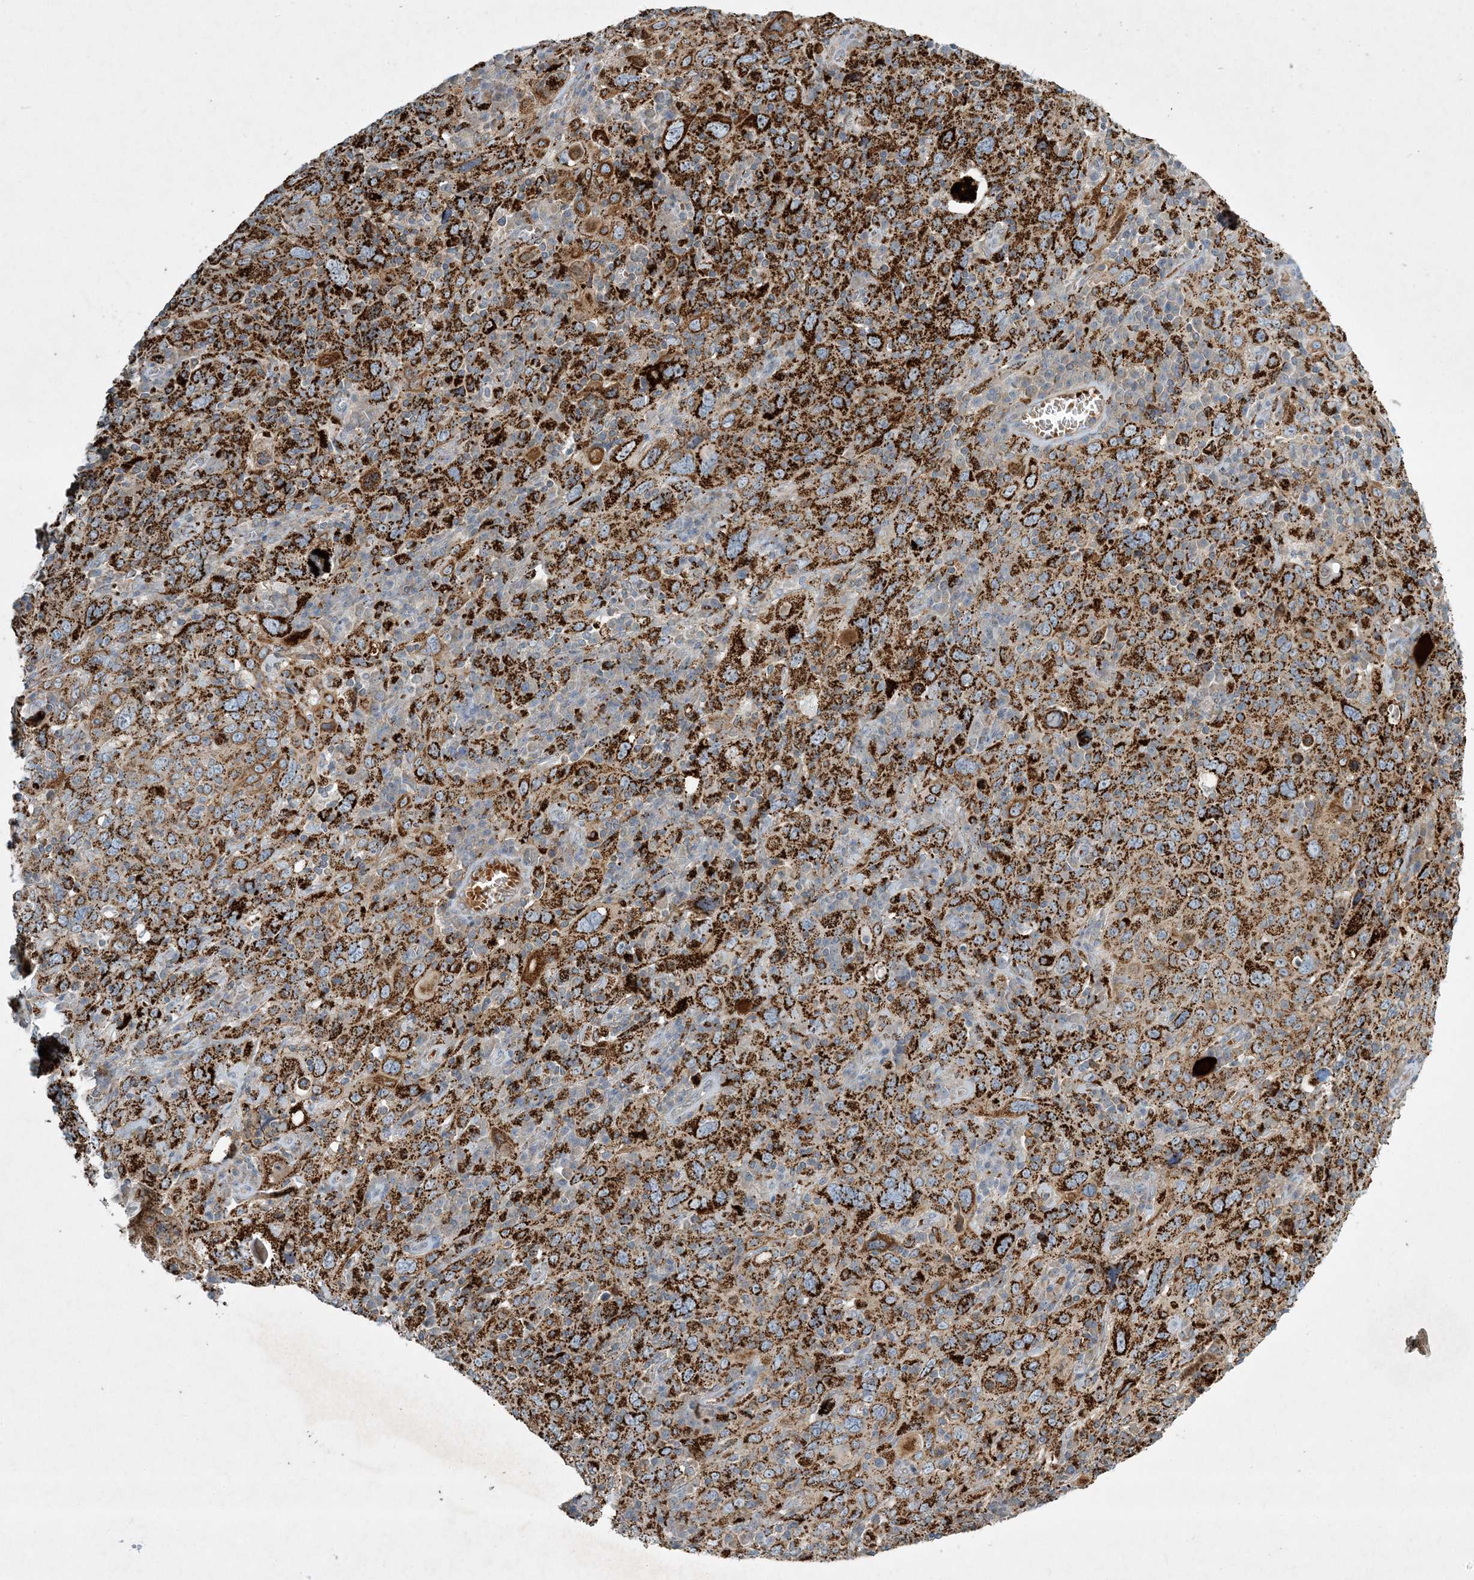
{"staining": {"intensity": "strong", "quantity": ">75%", "location": "cytoplasmic/membranous"}, "tissue": "cervical cancer", "cell_type": "Tumor cells", "image_type": "cancer", "snomed": [{"axis": "morphology", "description": "Squamous cell carcinoma, NOS"}, {"axis": "topography", "description": "Cervix"}], "caption": "DAB immunohistochemical staining of human cervical squamous cell carcinoma shows strong cytoplasmic/membranous protein expression in about >75% of tumor cells.", "gene": "LTN1", "patient": {"sex": "female", "age": 46}}